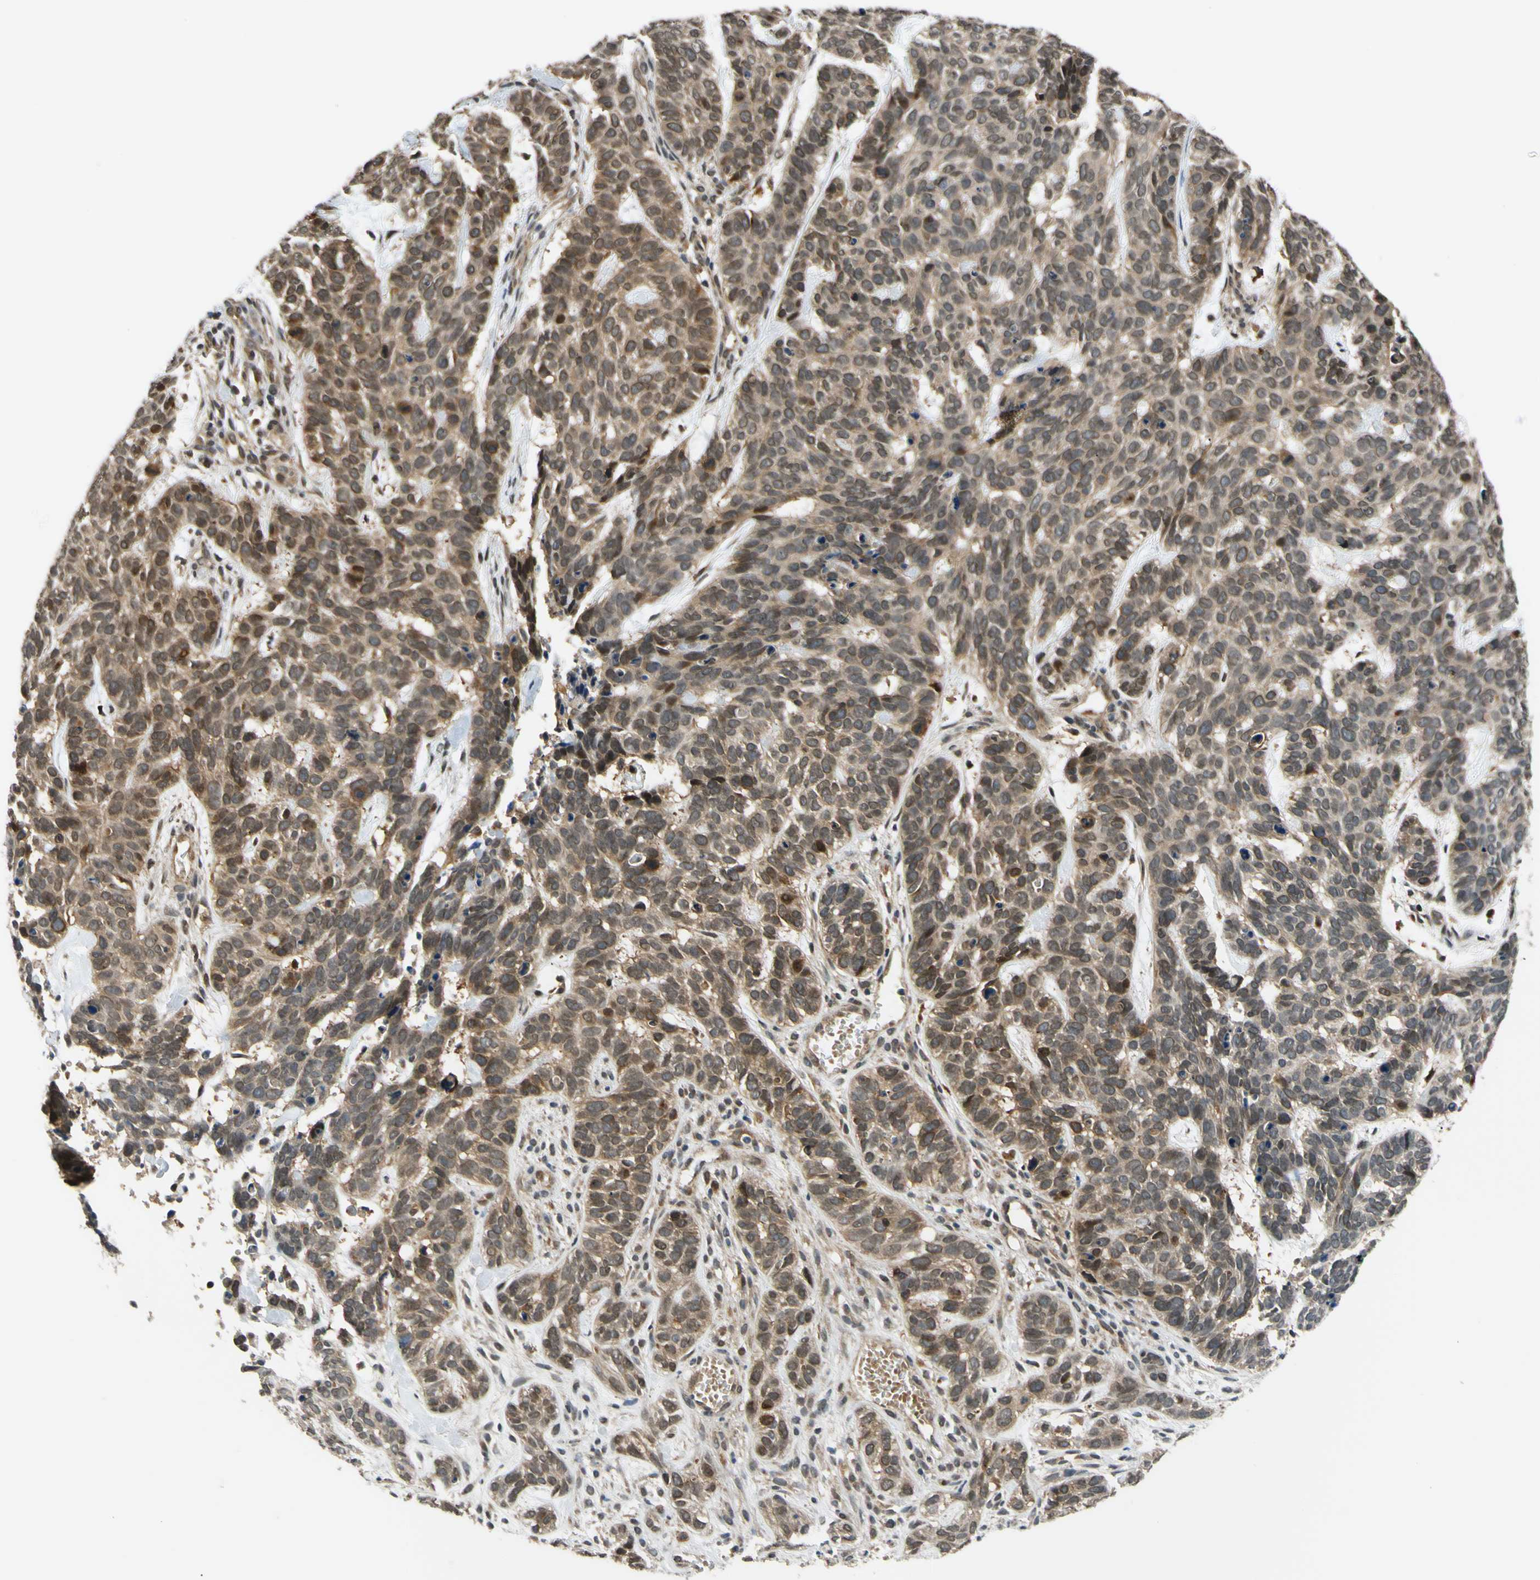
{"staining": {"intensity": "weak", "quantity": ">75%", "location": "cytoplasmic/membranous,nuclear"}, "tissue": "skin cancer", "cell_type": "Tumor cells", "image_type": "cancer", "snomed": [{"axis": "morphology", "description": "Basal cell carcinoma"}, {"axis": "topography", "description": "Skin"}], "caption": "Immunohistochemical staining of human basal cell carcinoma (skin) exhibits low levels of weak cytoplasmic/membranous and nuclear staining in about >75% of tumor cells.", "gene": "ABCC8", "patient": {"sex": "male", "age": 87}}